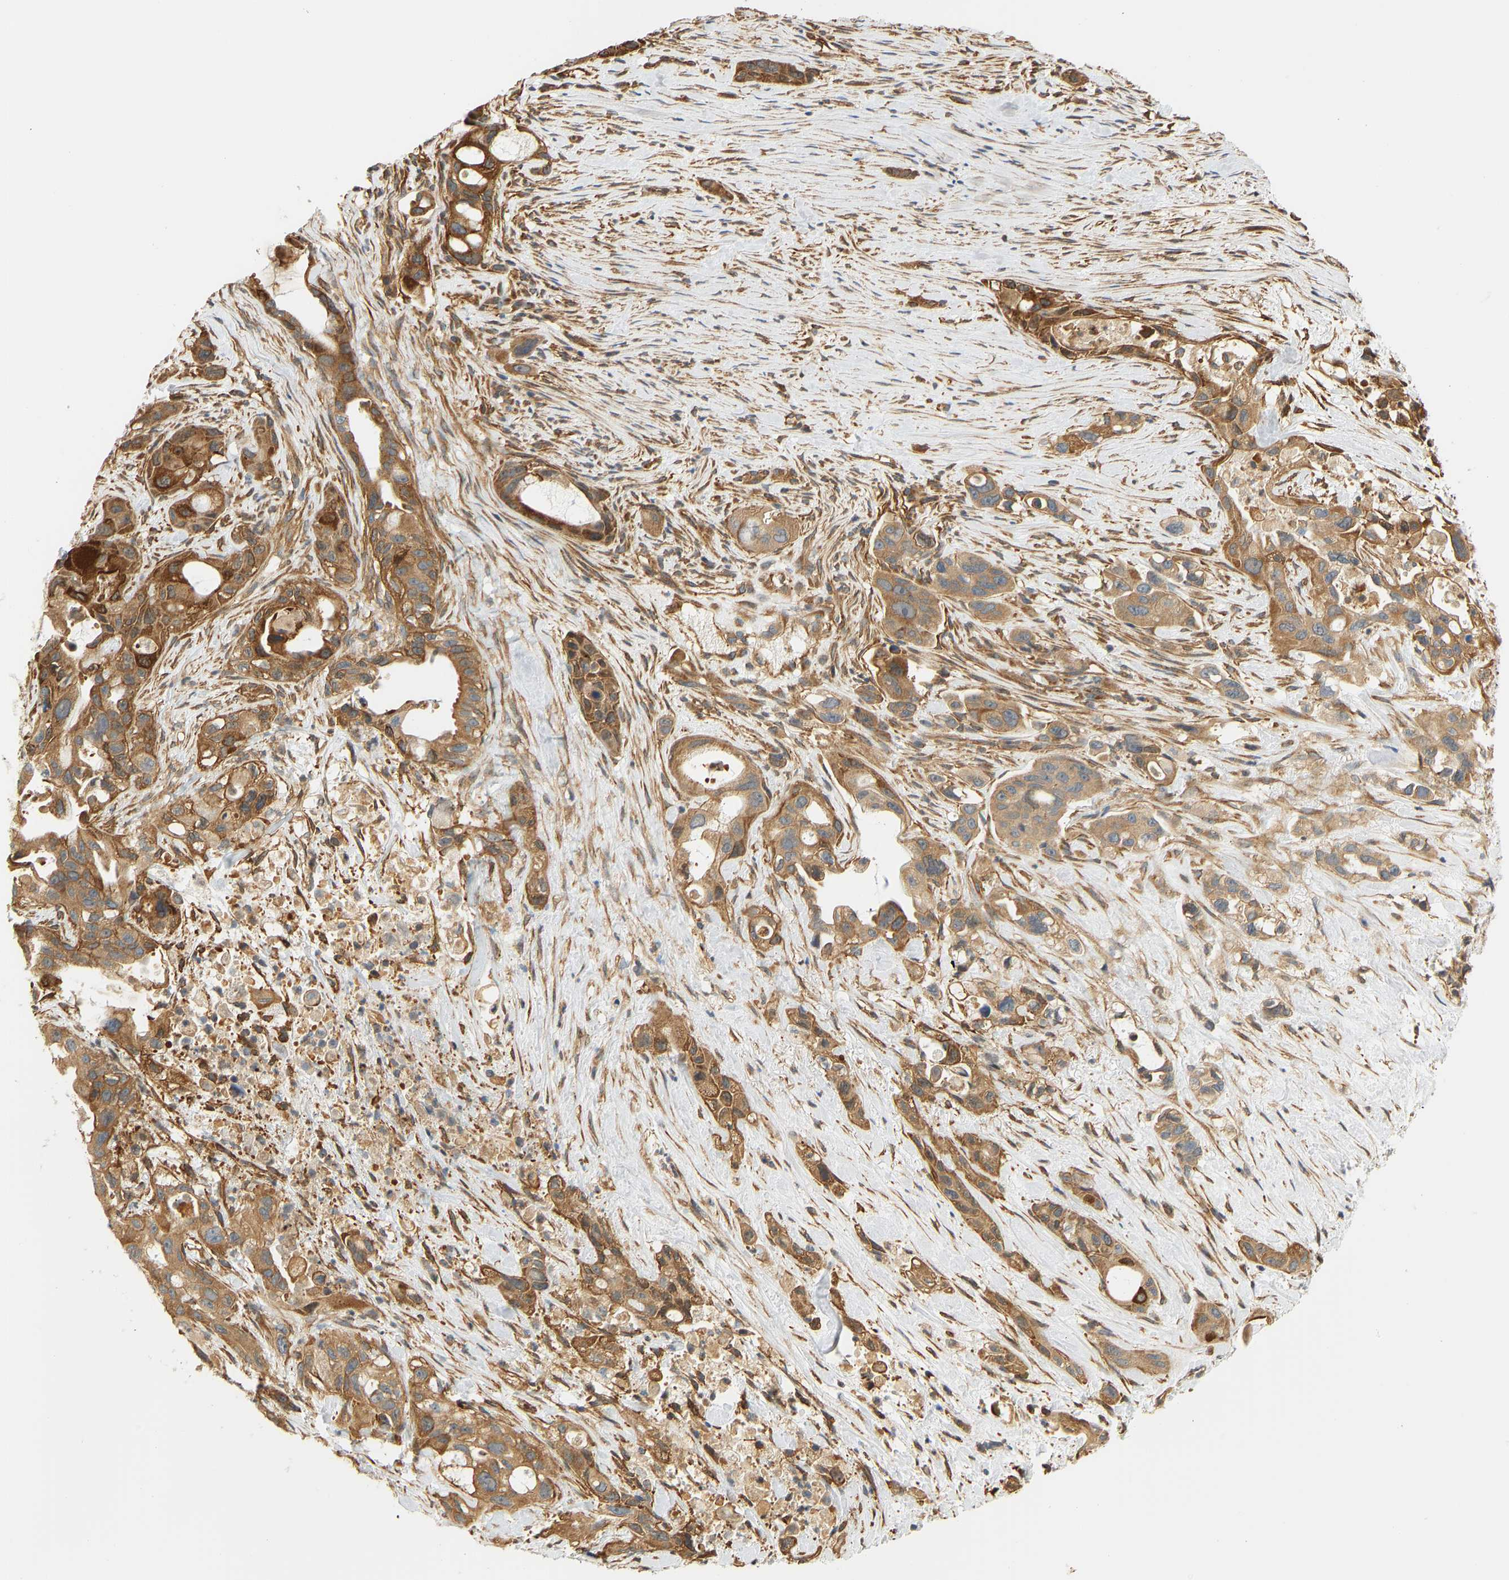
{"staining": {"intensity": "moderate", "quantity": ">75%", "location": "cytoplasmic/membranous"}, "tissue": "pancreatic cancer", "cell_type": "Tumor cells", "image_type": "cancer", "snomed": [{"axis": "morphology", "description": "Adenocarcinoma, NOS"}, {"axis": "topography", "description": "Pancreas"}], "caption": "Pancreatic cancer stained with DAB (3,3'-diaminobenzidine) immunohistochemistry demonstrates medium levels of moderate cytoplasmic/membranous expression in about >75% of tumor cells.", "gene": "CEP57", "patient": {"sex": "male", "age": 53}}